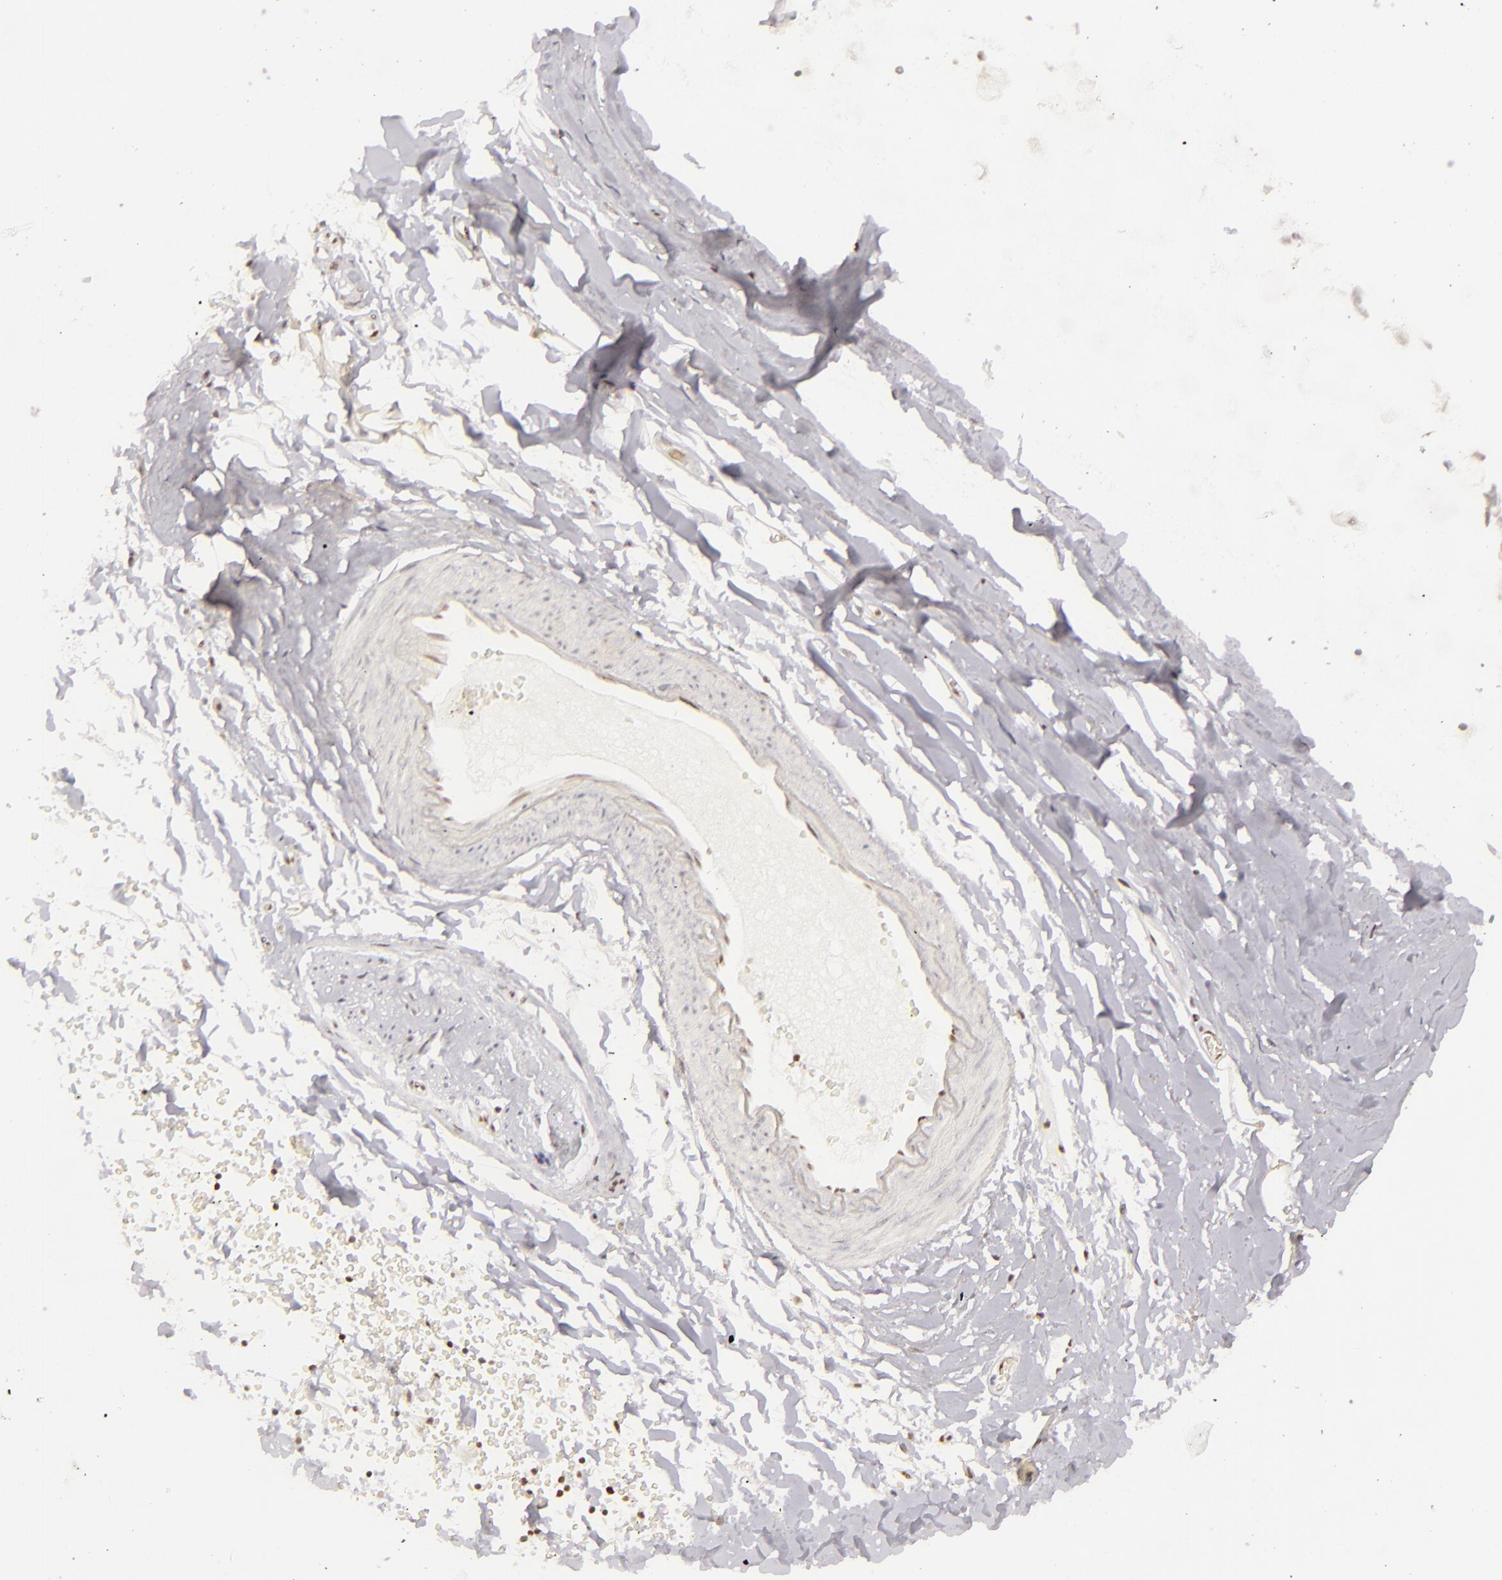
{"staining": {"intensity": "weak", "quantity": ">75%", "location": "nuclear"}, "tissue": "adipose tissue", "cell_type": "Adipocytes", "image_type": "normal", "snomed": [{"axis": "morphology", "description": "Normal tissue, NOS"}, {"axis": "topography", "description": "Bronchus"}, {"axis": "topography", "description": "Lung"}], "caption": "Immunohistochemical staining of benign human adipose tissue exhibits >75% levels of weak nuclear protein expression in approximately >75% of adipocytes. (brown staining indicates protein expression, while blue staining denotes nuclei).", "gene": "DAXX", "patient": {"sex": "female", "age": 56}}